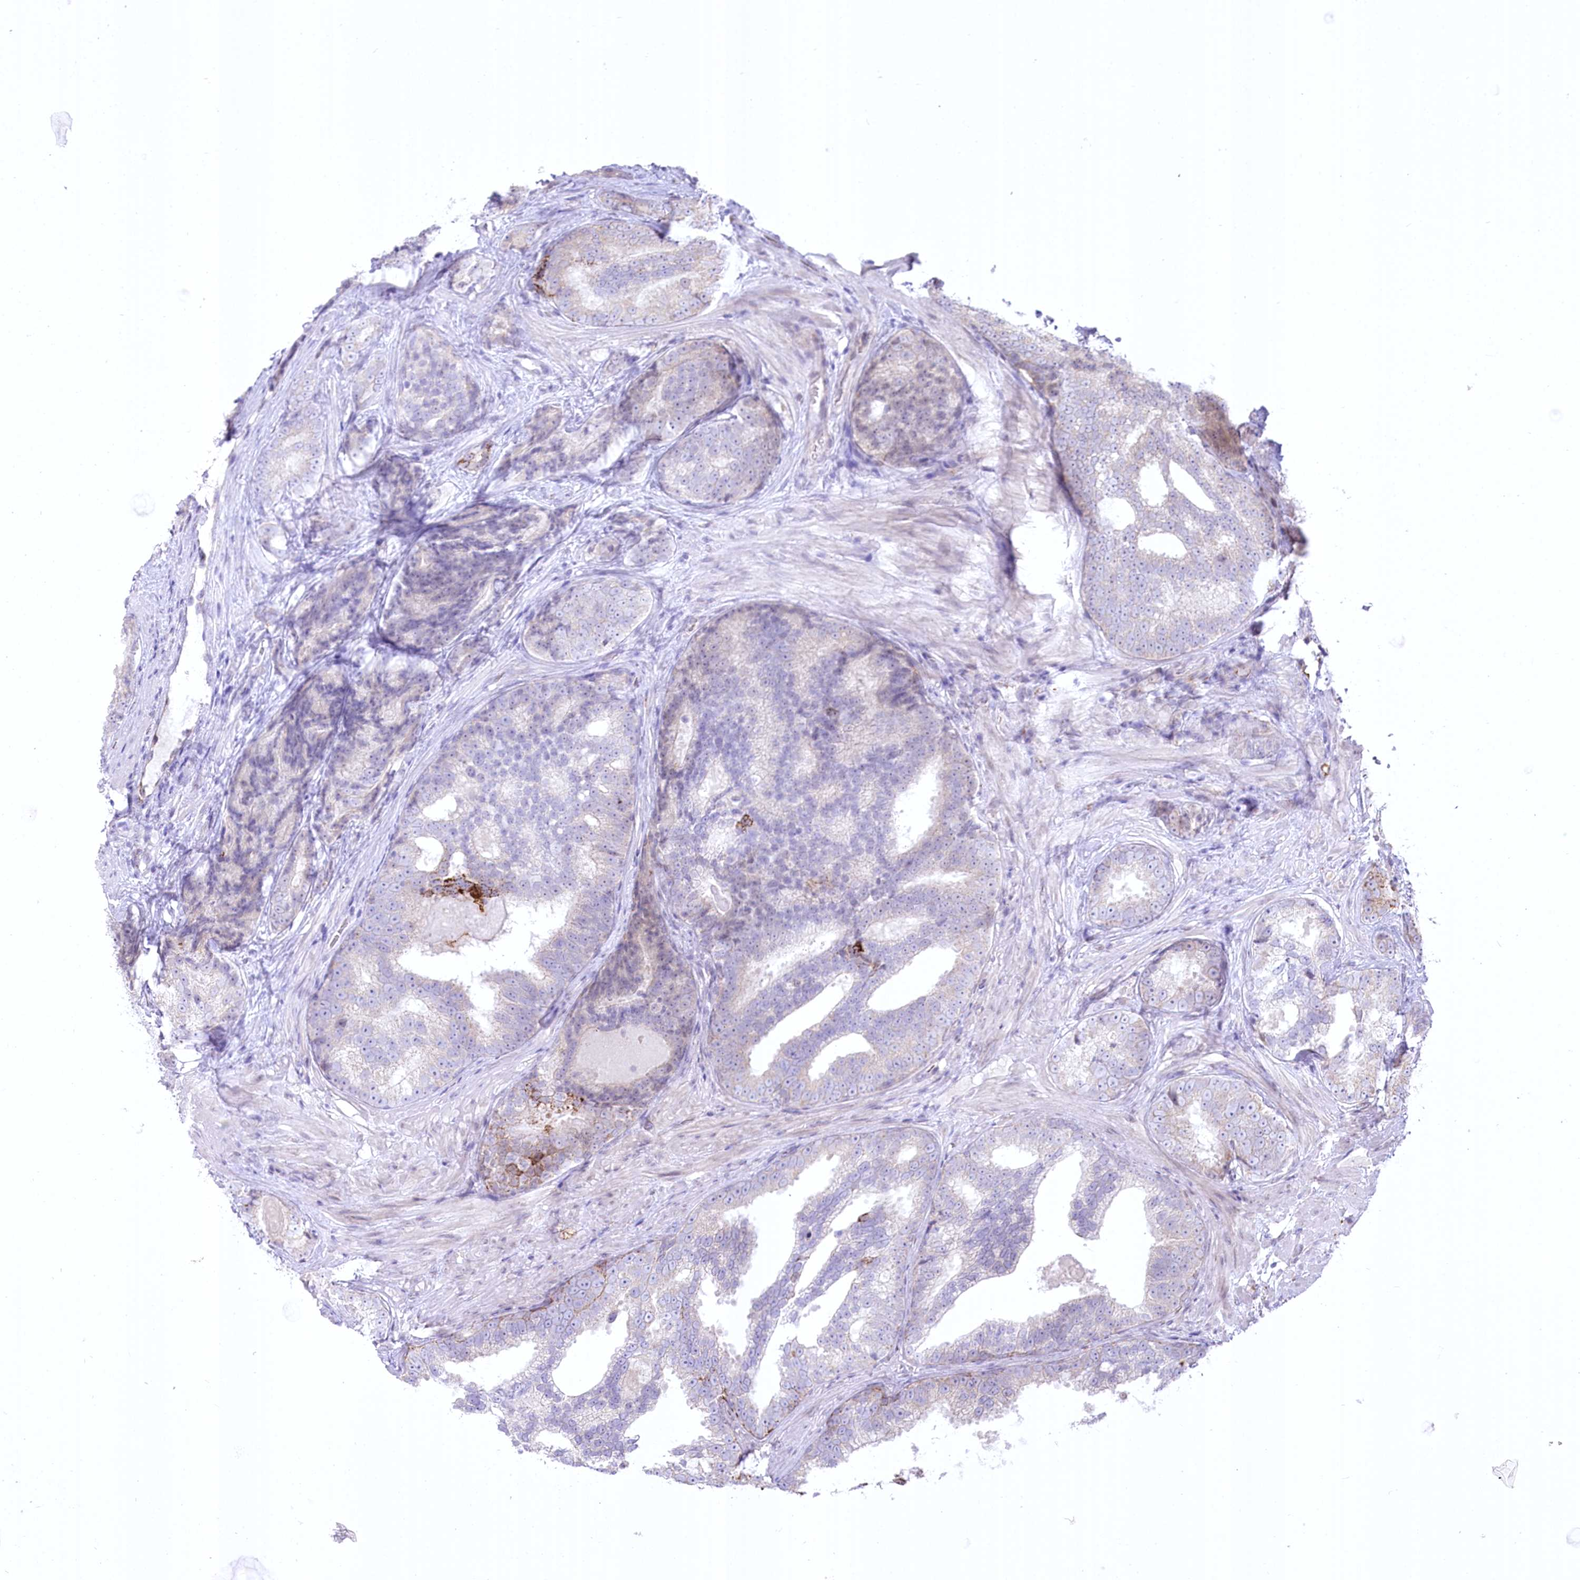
{"staining": {"intensity": "negative", "quantity": "none", "location": "none"}, "tissue": "prostate cancer", "cell_type": "Tumor cells", "image_type": "cancer", "snomed": [{"axis": "morphology", "description": "Adenocarcinoma, High grade"}, {"axis": "topography", "description": "Prostate"}], "caption": "High power microscopy image of an IHC histopathology image of prostate cancer (adenocarcinoma (high-grade)), revealing no significant staining in tumor cells.", "gene": "CEP164", "patient": {"sex": "male", "age": 66}}